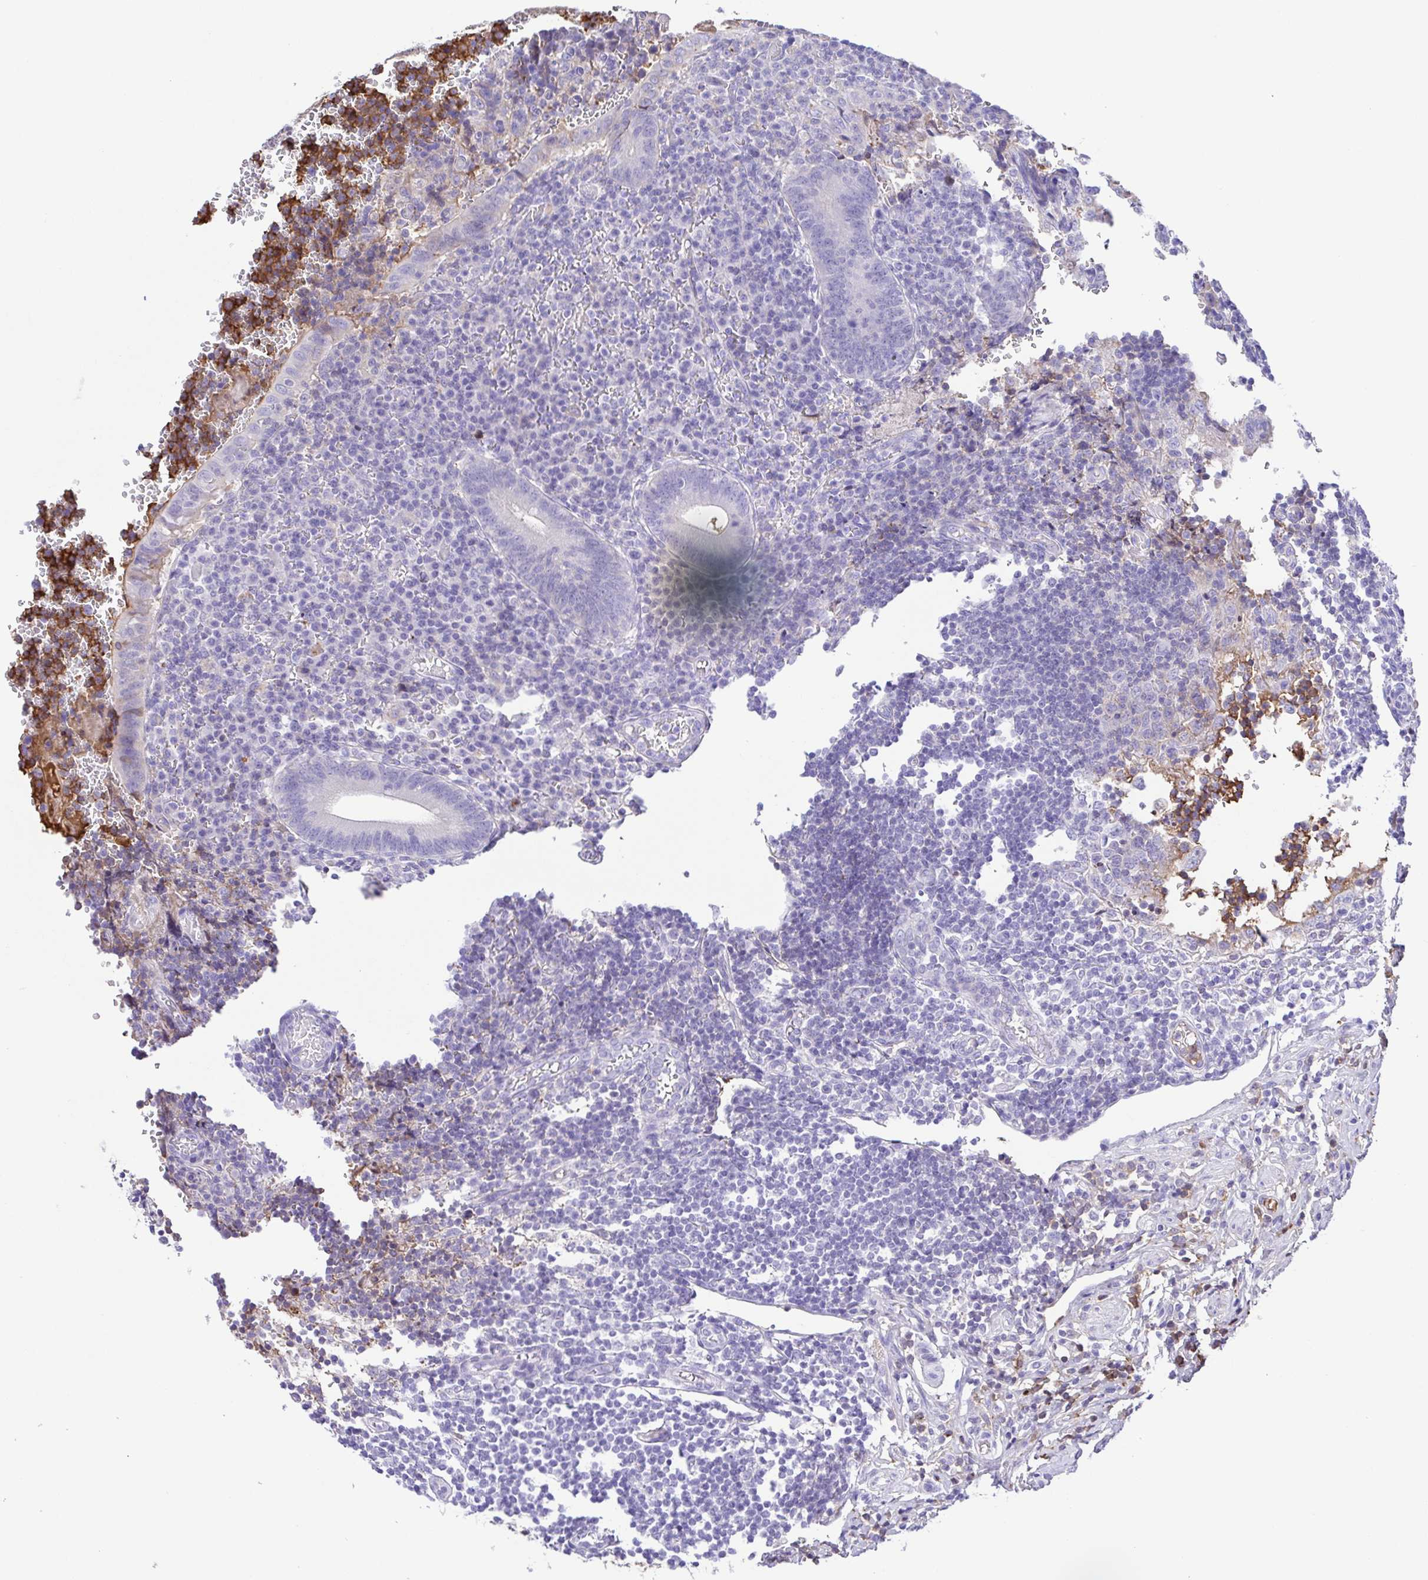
{"staining": {"intensity": "negative", "quantity": "none", "location": "none"}, "tissue": "appendix", "cell_type": "Glandular cells", "image_type": "normal", "snomed": [{"axis": "morphology", "description": "Normal tissue, NOS"}, {"axis": "topography", "description": "Appendix"}], "caption": "There is no significant positivity in glandular cells of appendix. (DAB immunohistochemistry (IHC) visualized using brightfield microscopy, high magnification).", "gene": "IGFL1", "patient": {"sex": "male", "age": 18}}